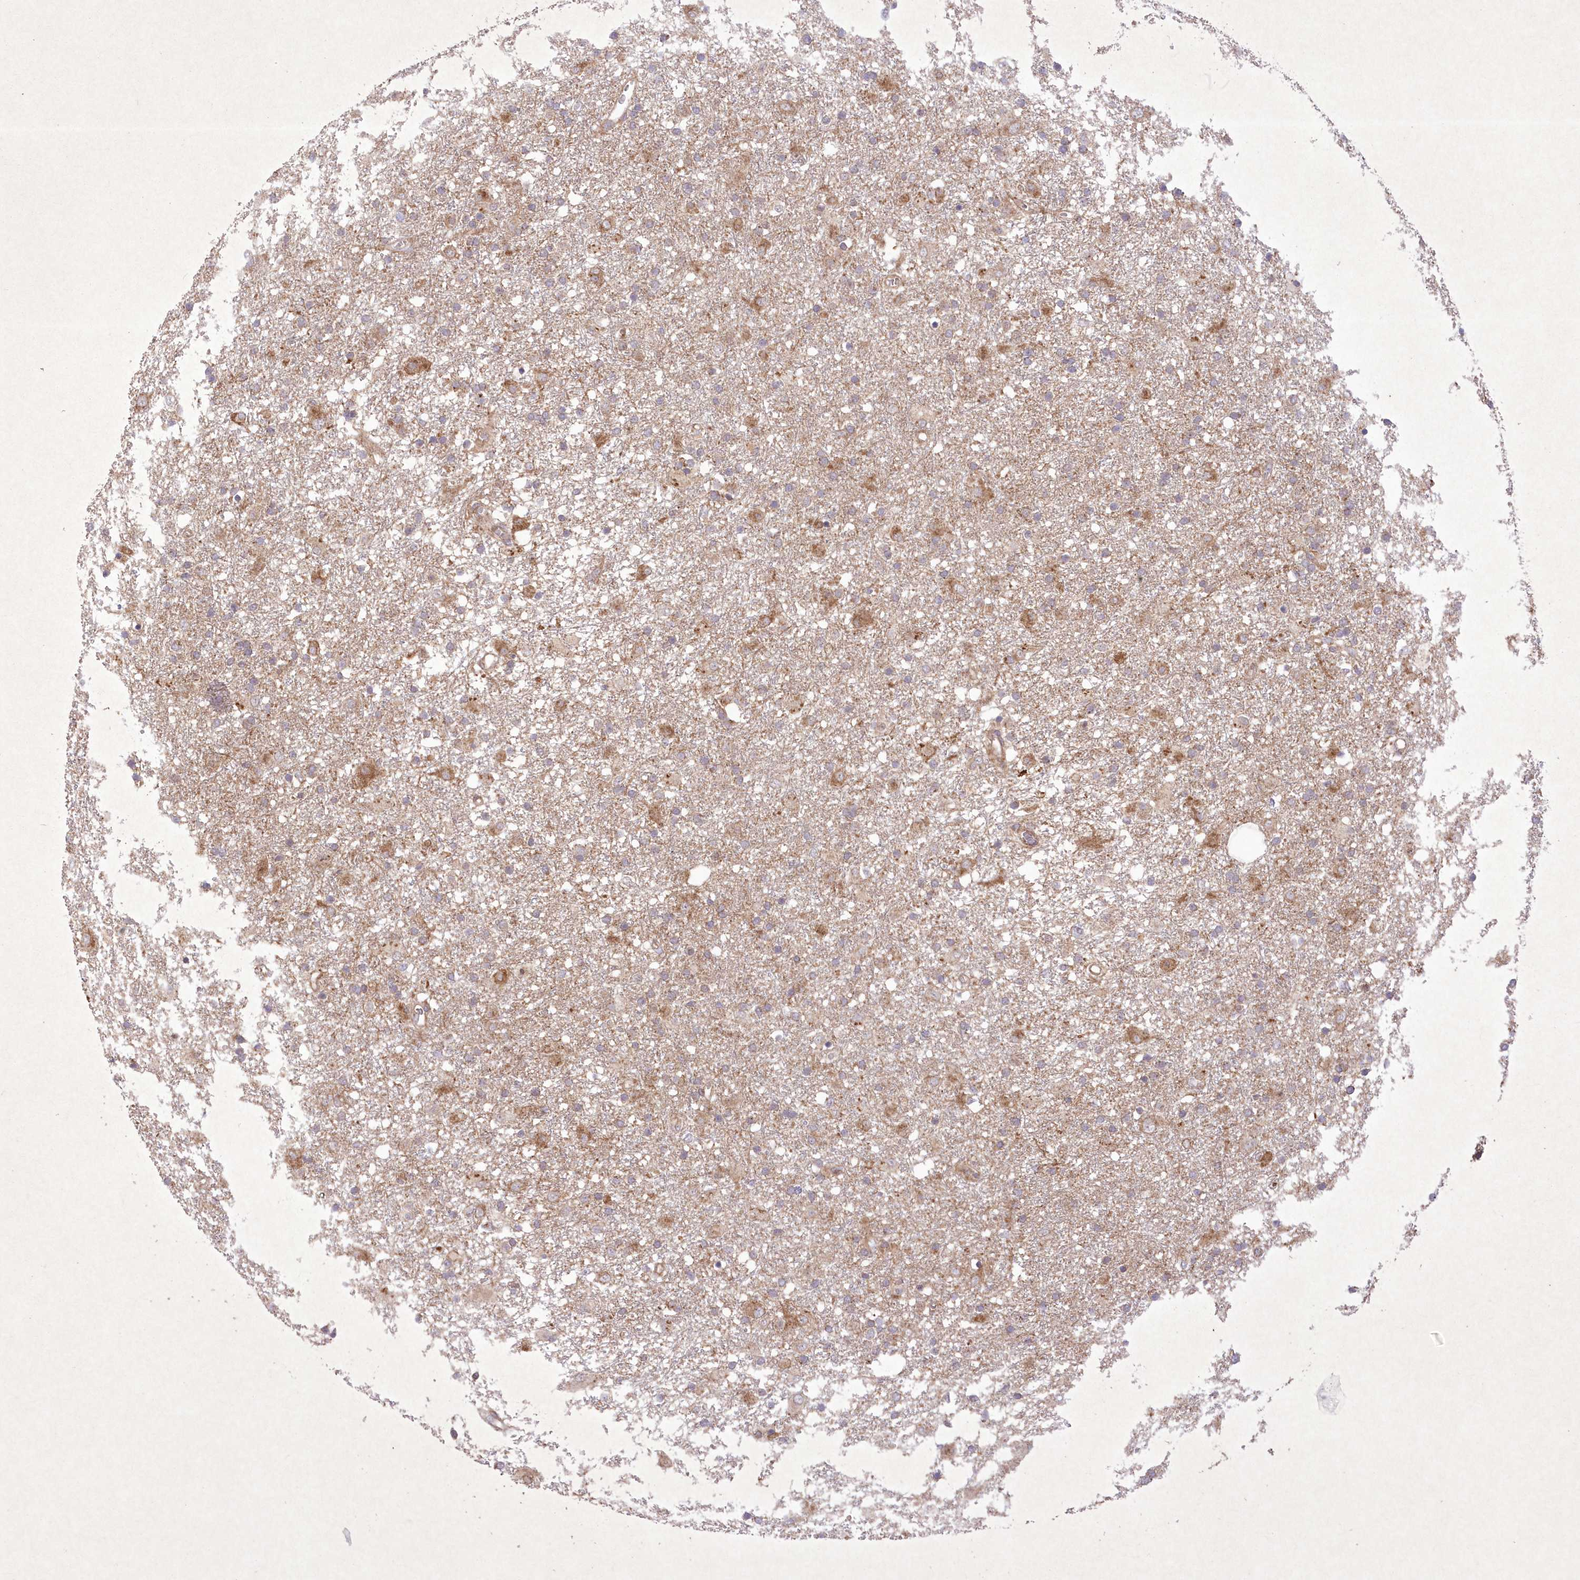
{"staining": {"intensity": "moderate", "quantity": "<25%", "location": "cytoplasmic/membranous"}, "tissue": "glioma", "cell_type": "Tumor cells", "image_type": "cancer", "snomed": [{"axis": "morphology", "description": "Glioma, malignant, Low grade"}, {"axis": "topography", "description": "Brain"}], "caption": "Protein staining reveals moderate cytoplasmic/membranous staining in about <25% of tumor cells in glioma.", "gene": "APOM", "patient": {"sex": "male", "age": 65}}